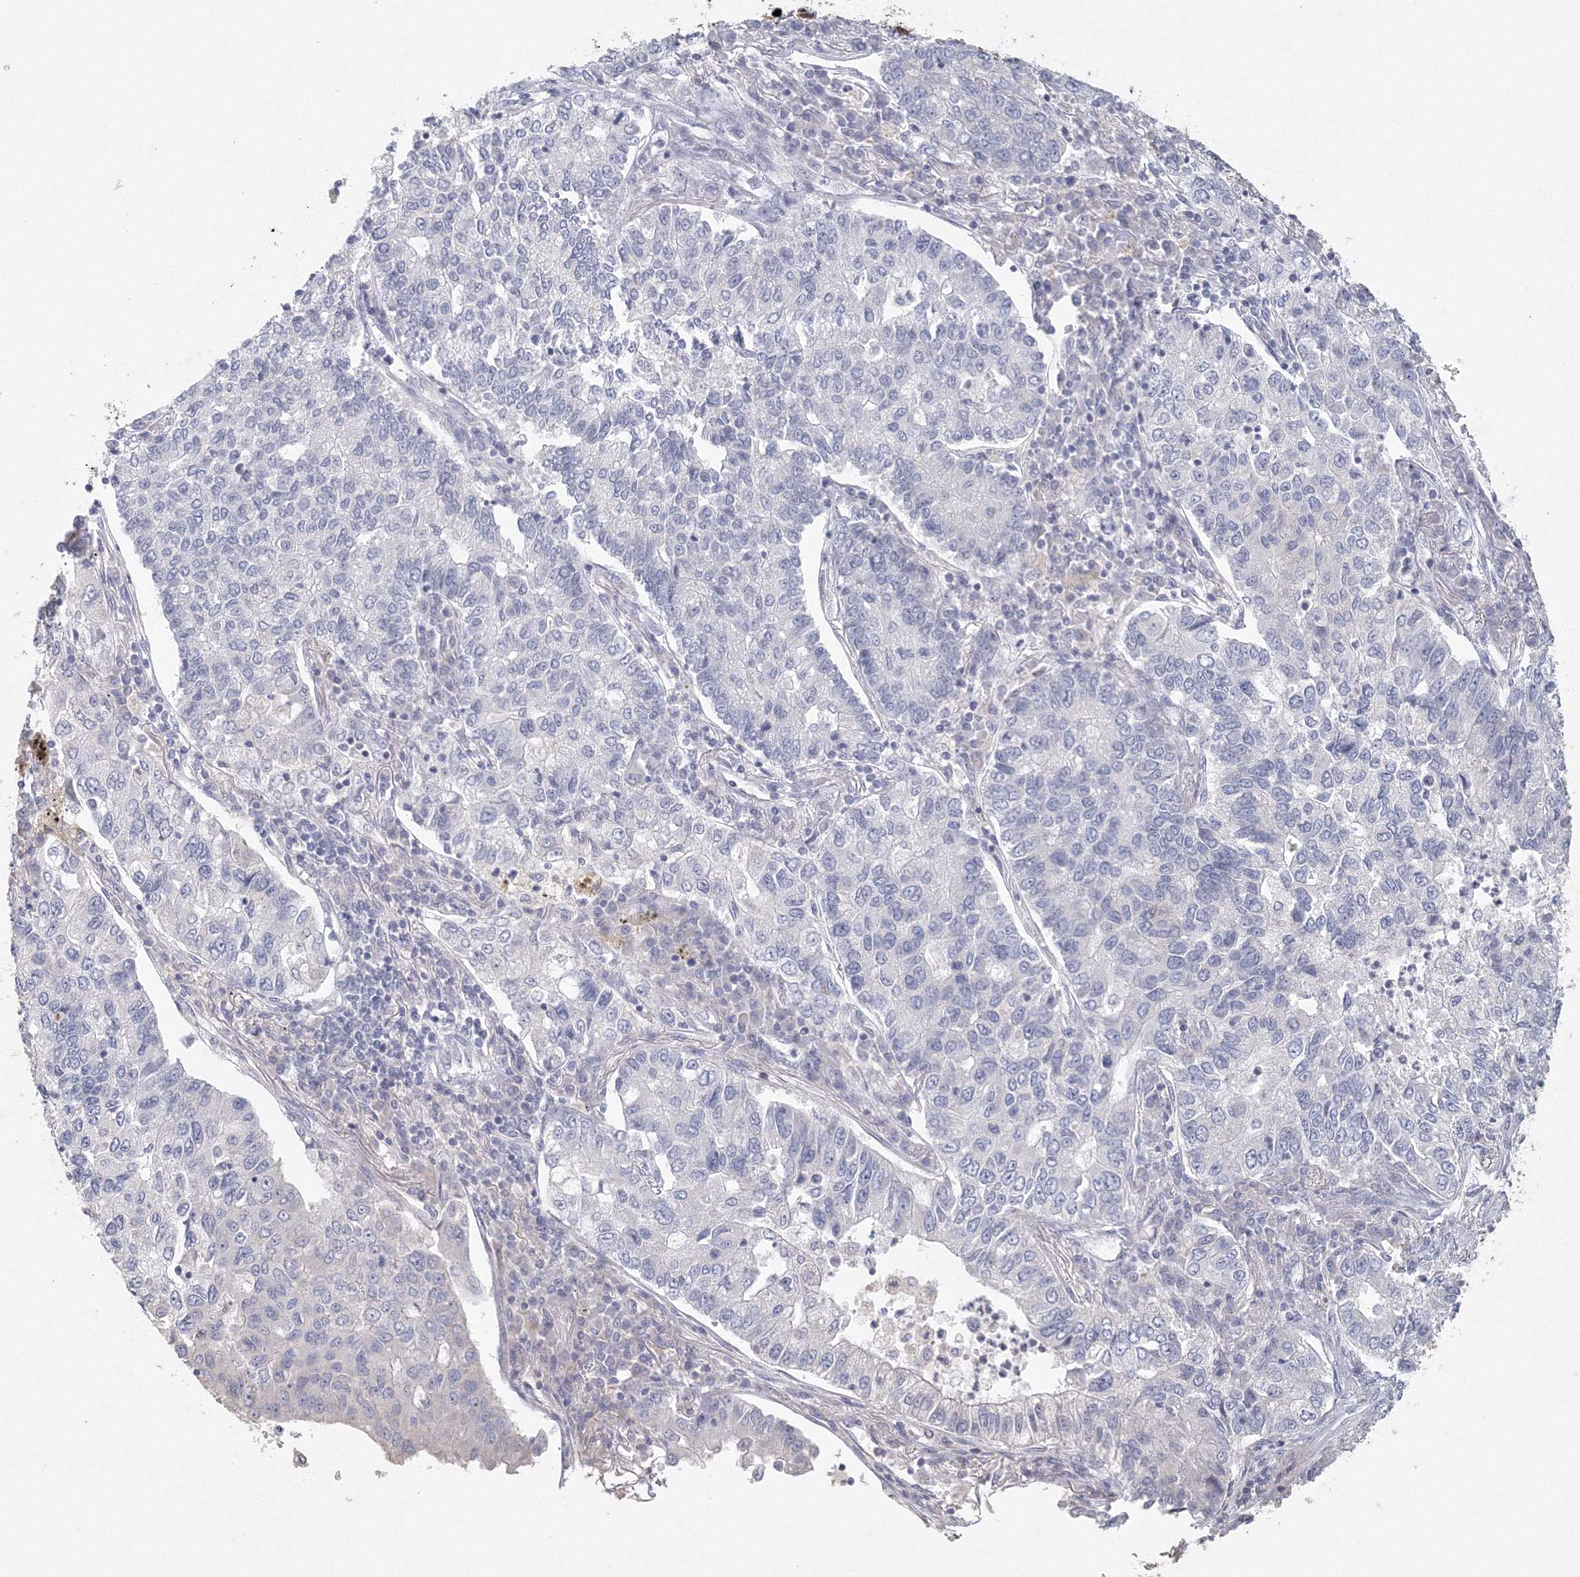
{"staining": {"intensity": "negative", "quantity": "none", "location": "none"}, "tissue": "lung cancer", "cell_type": "Tumor cells", "image_type": "cancer", "snomed": [{"axis": "morphology", "description": "Adenocarcinoma, NOS"}, {"axis": "topography", "description": "Lung"}], "caption": "This micrograph is of adenocarcinoma (lung) stained with IHC to label a protein in brown with the nuclei are counter-stained blue. There is no expression in tumor cells. (DAB (3,3'-diaminobenzidine) immunohistochemistry (IHC), high magnification).", "gene": "TACC2", "patient": {"sex": "male", "age": 49}}